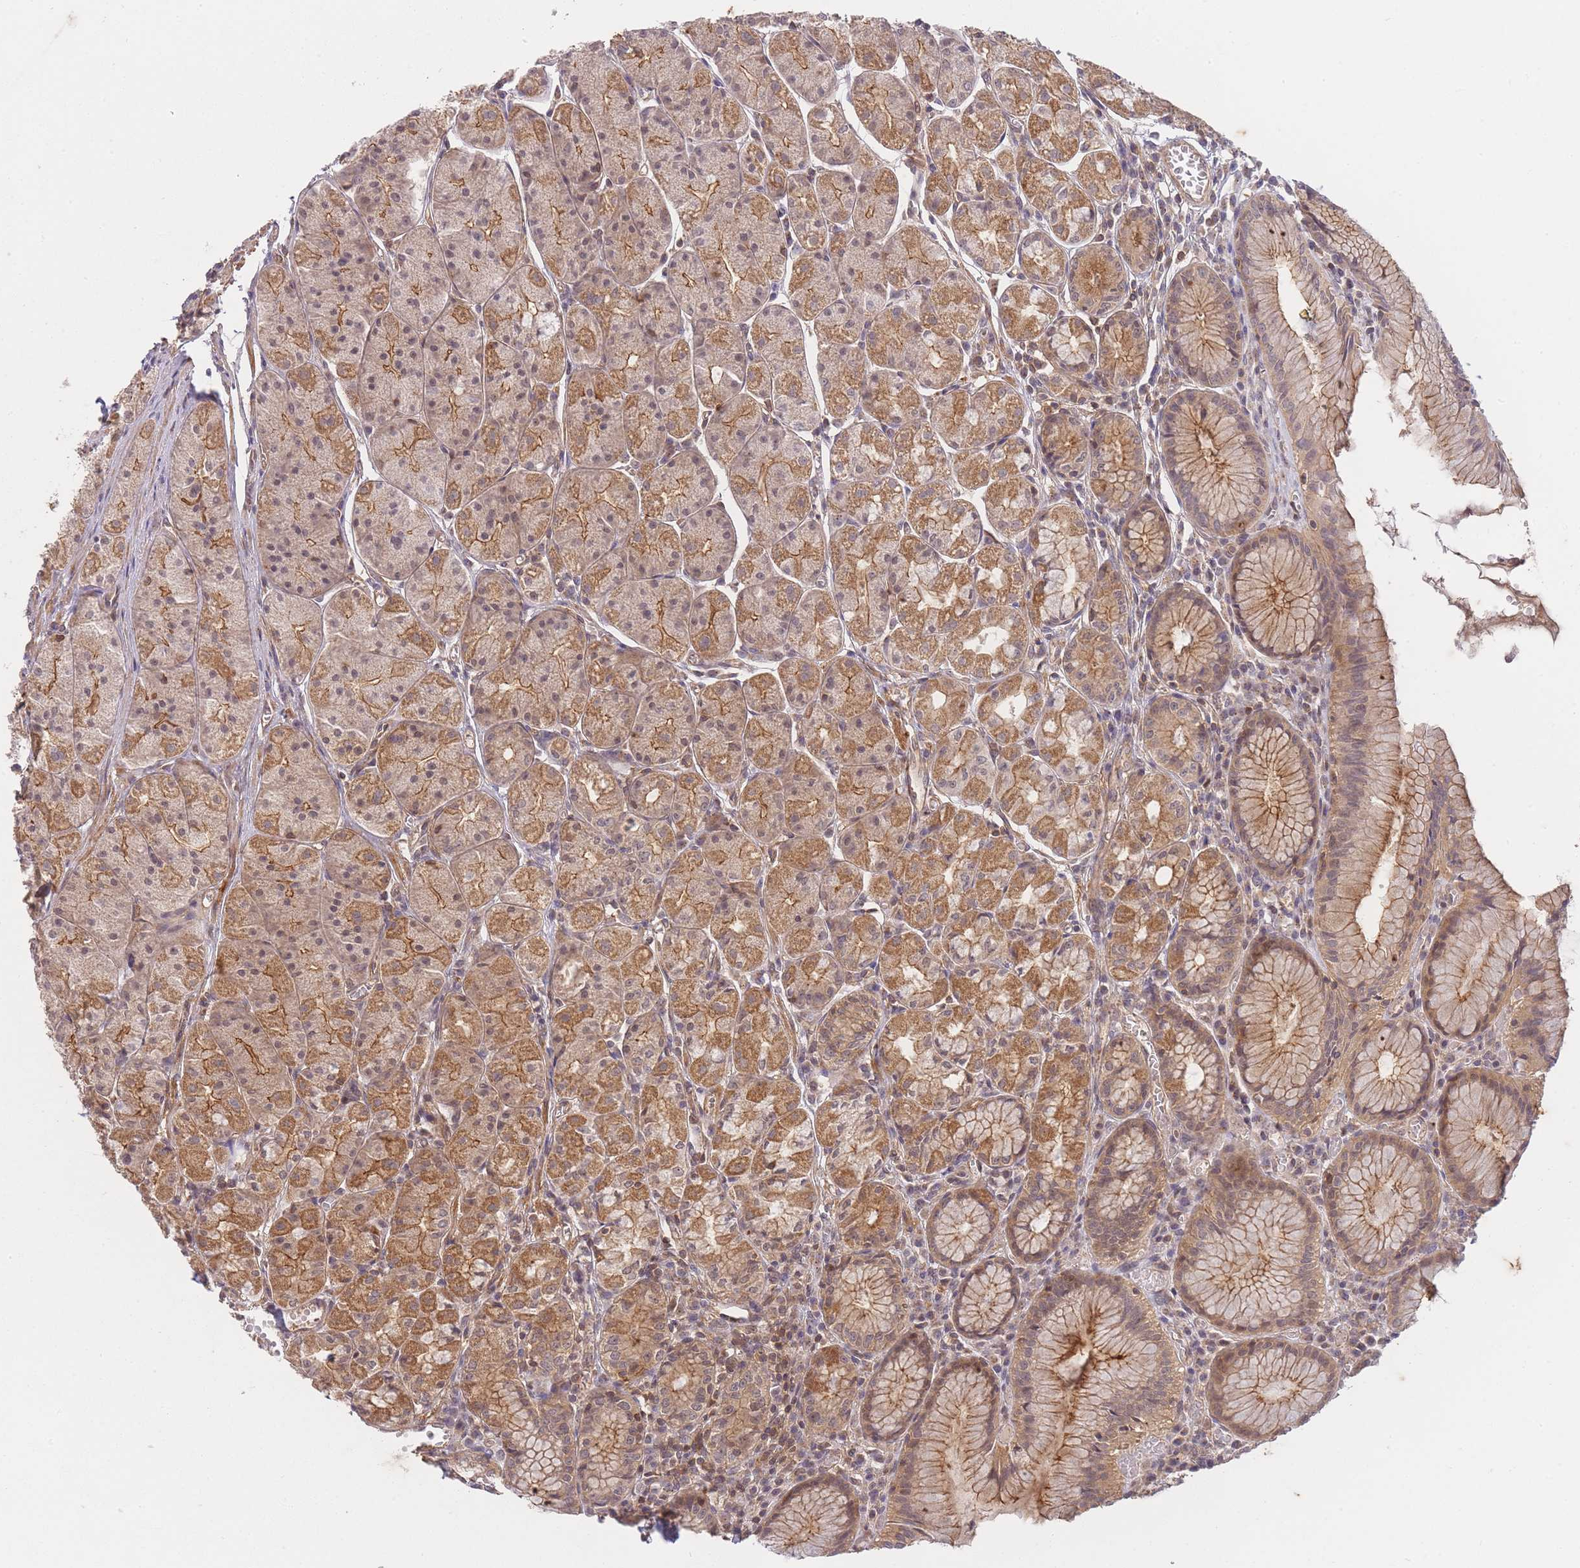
{"staining": {"intensity": "moderate", "quantity": ">75%", "location": "cytoplasmic/membranous"}, "tissue": "stomach", "cell_type": "Glandular cells", "image_type": "normal", "snomed": [{"axis": "morphology", "description": "Normal tissue, NOS"}, {"axis": "topography", "description": "Stomach"}], "caption": "IHC histopathology image of normal human stomach stained for a protein (brown), which shows medium levels of moderate cytoplasmic/membranous positivity in approximately >75% of glandular cells.", "gene": "ST8SIA4", "patient": {"sex": "male", "age": 55}}